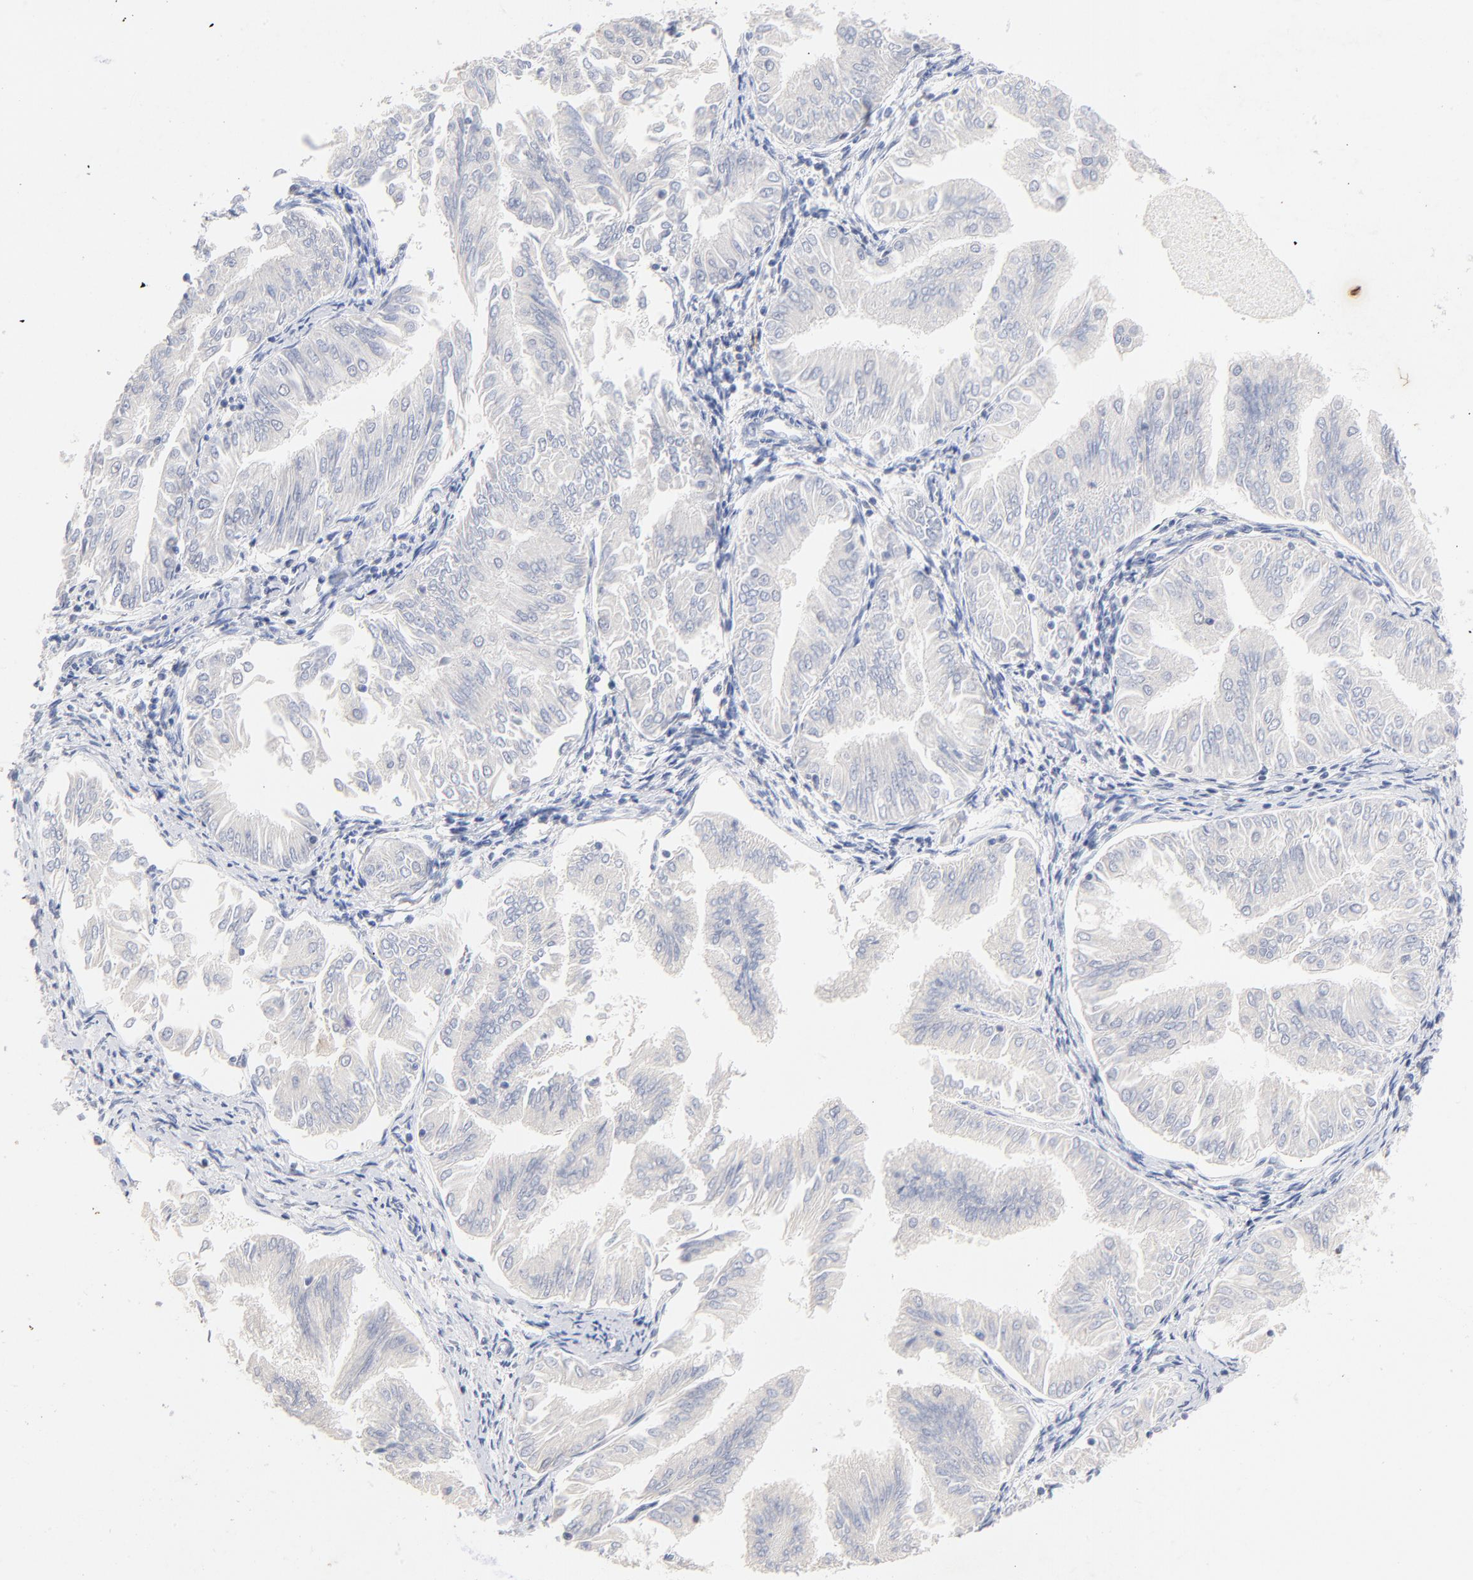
{"staining": {"intensity": "negative", "quantity": "none", "location": "none"}, "tissue": "endometrial cancer", "cell_type": "Tumor cells", "image_type": "cancer", "snomed": [{"axis": "morphology", "description": "Adenocarcinoma, NOS"}, {"axis": "topography", "description": "Endometrium"}], "caption": "This is an immunohistochemistry photomicrograph of endometrial adenocarcinoma. There is no positivity in tumor cells.", "gene": "ORC2", "patient": {"sex": "female", "age": 53}}